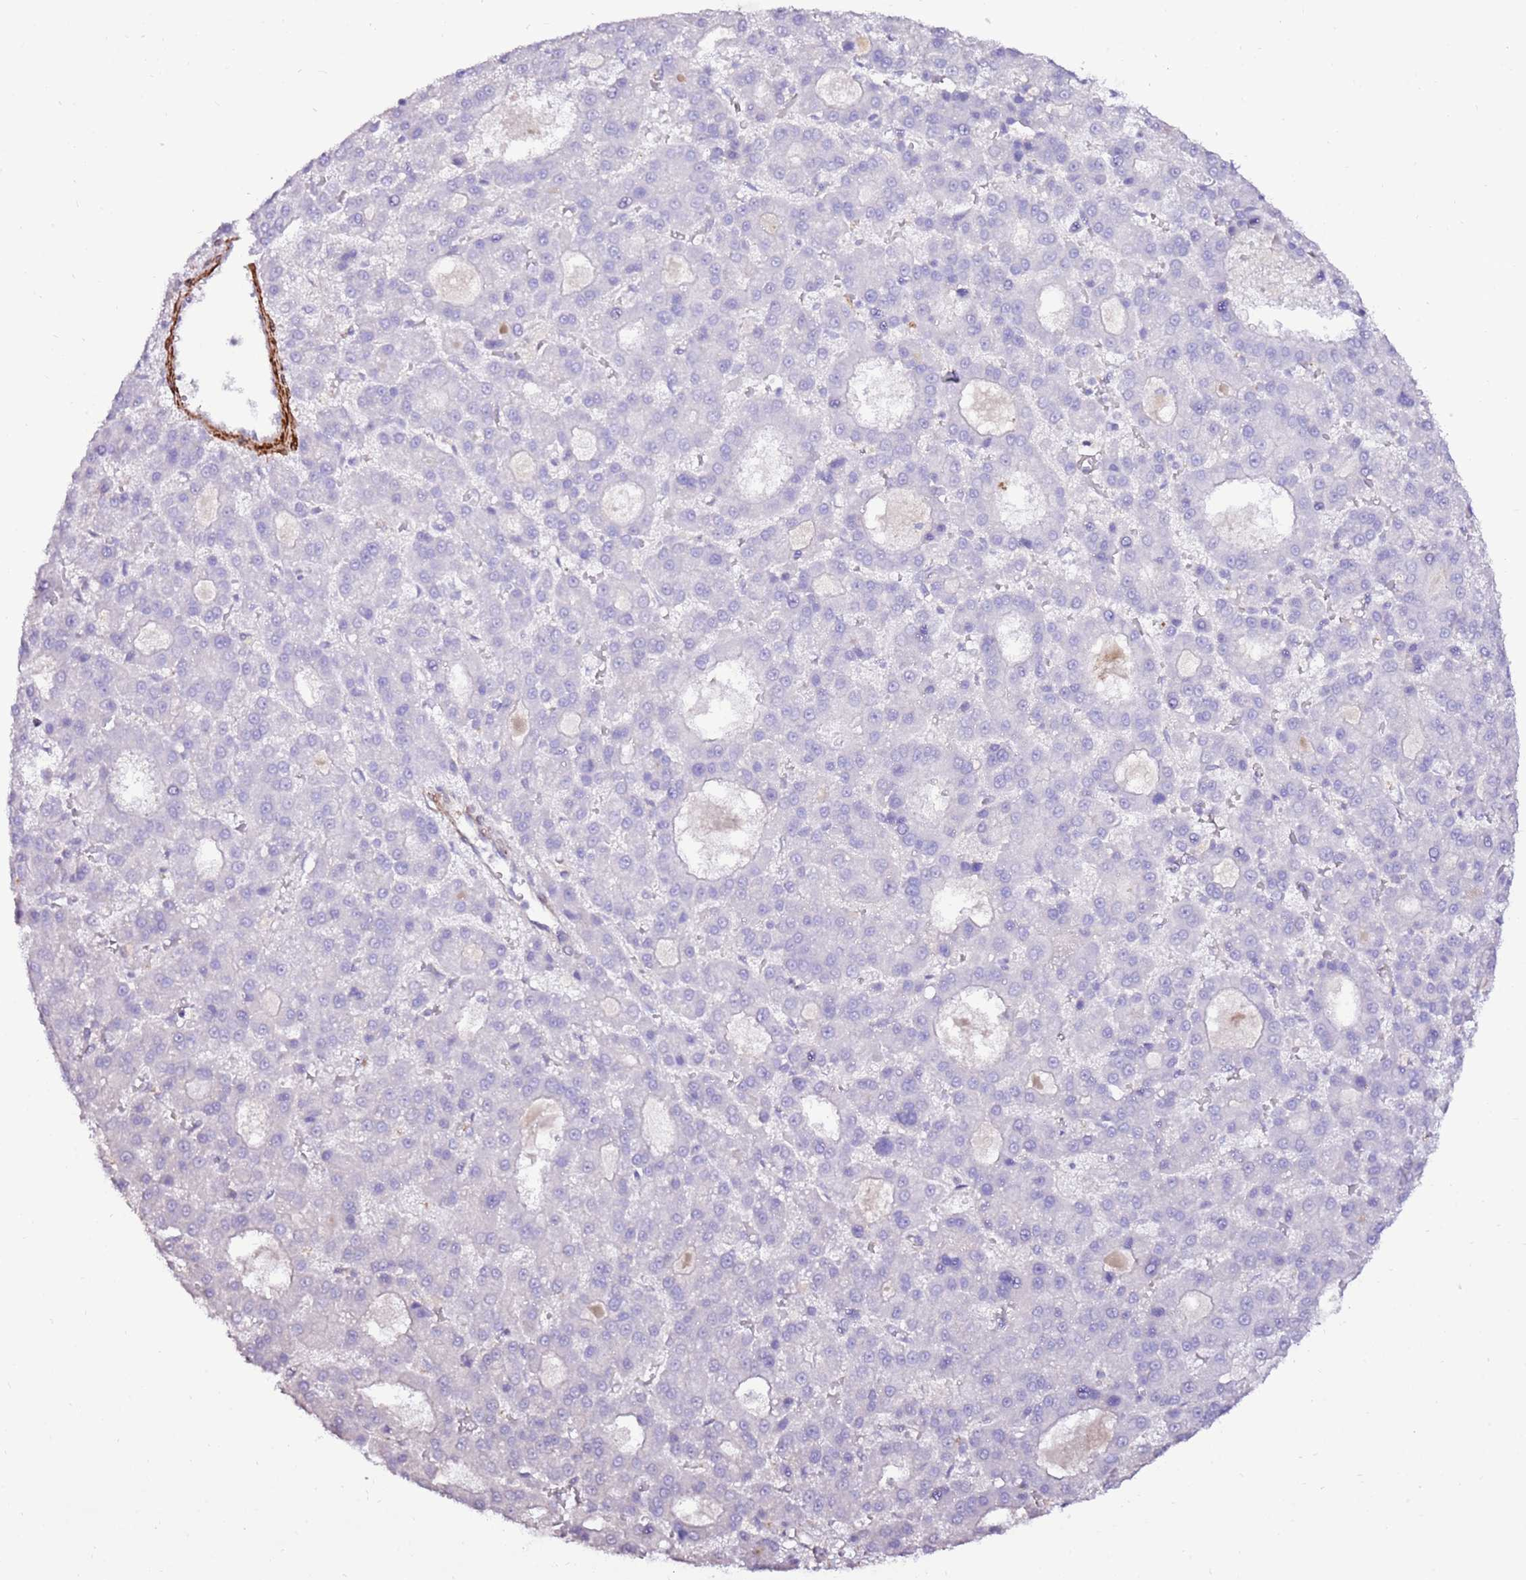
{"staining": {"intensity": "negative", "quantity": "none", "location": "none"}, "tissue": "liver cancer", "cell_type": "Tumor cells", "image_type": "cancer", "snomed": [{"axis": "morphology", "description": "Carcinoma, Hepatocellular, NOS"}, {"axis": "topography", "description": "Liver"}], "caption": "This micrograph is of liver cancer (hepatocellular carcinoma) stained with IHC to label a protein in brown with the nuclei are counter-stained blue. There is no expression in tumor cells. (DAB IHC with hematoxylin counter stain).", "gene": "ART5", "patient": {"sex": "male", "age": 70}}